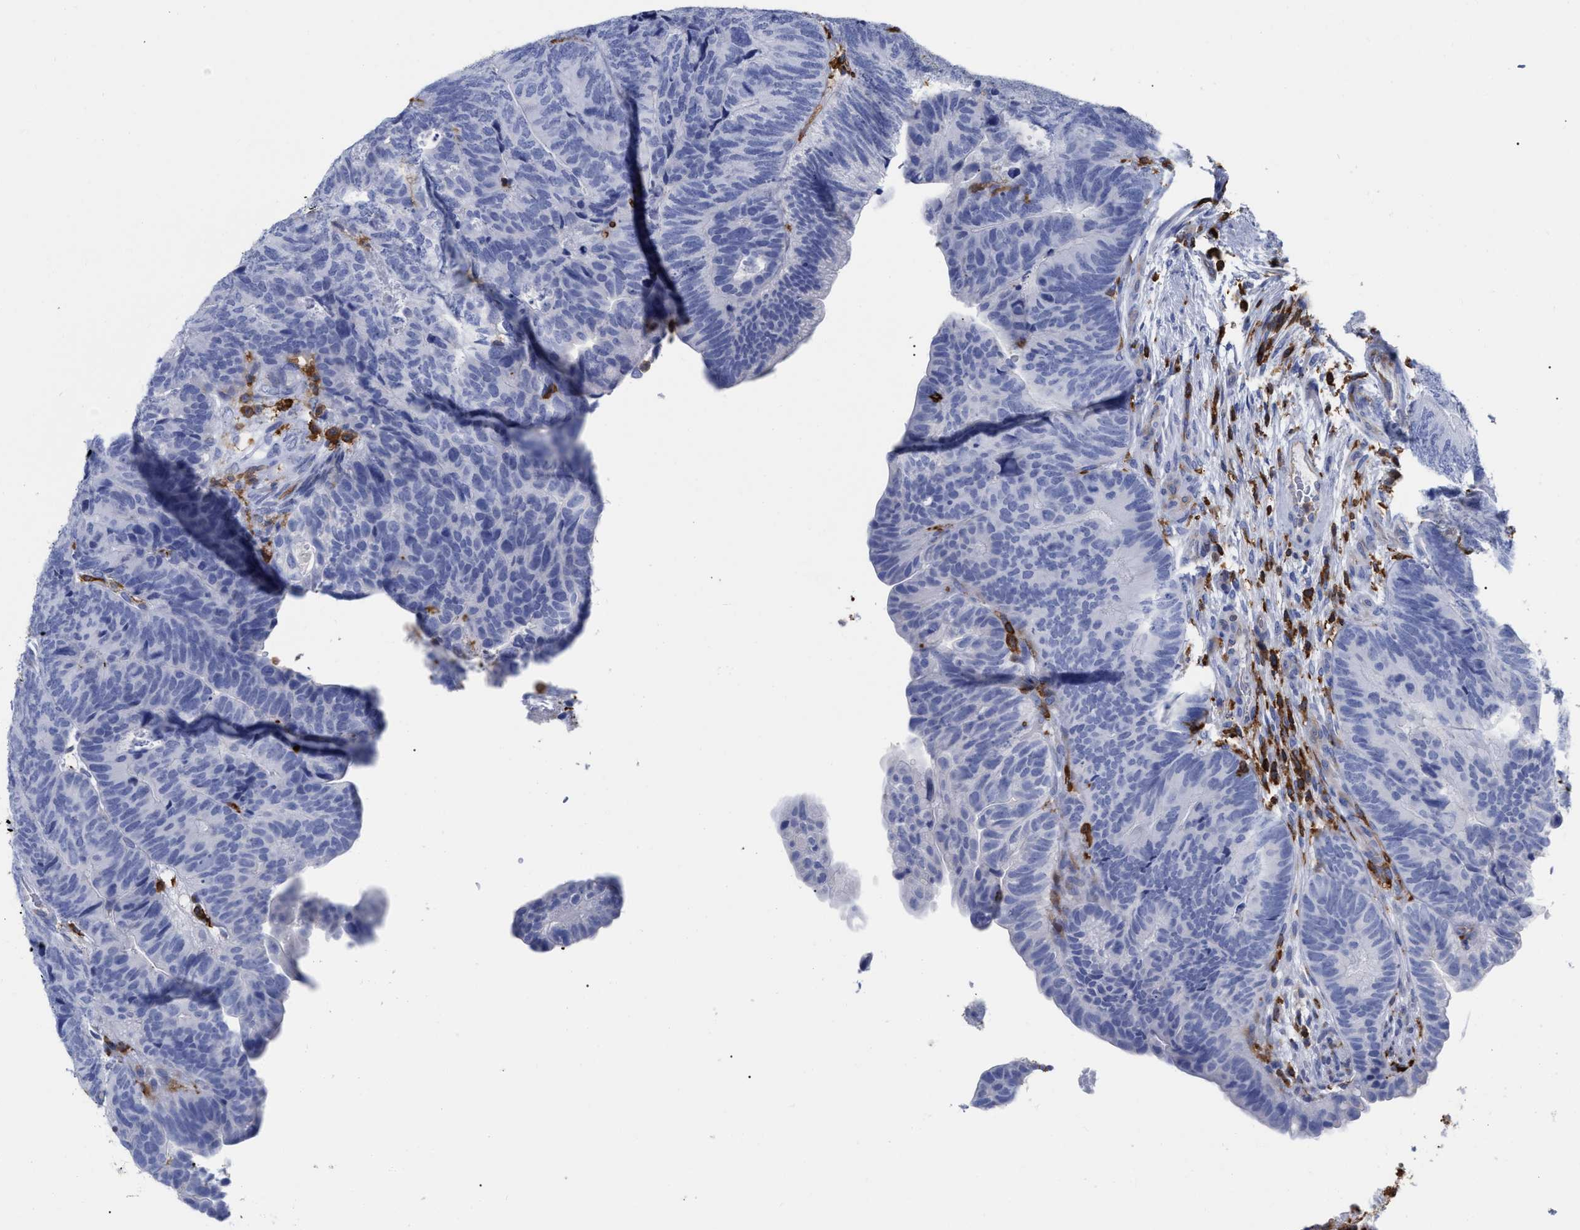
{"staining": {"intensity": "negative", "quantity": "none", "location": "none"}, "tissue": "colorectal cancer", "cell_type": "Tumor cells", "image_type": "cancer", "snomed": [{"axis": "morphology", "description": "Adenocarcinoma, NOS"}, {"axis": "topography", "description": "Colon"}], "caption": "There is no significant positivity in tumor cells of adenocarcinoma (colorectal).", "gene": "HCLS1", "patient": {"sex": "female", "age": 67}}